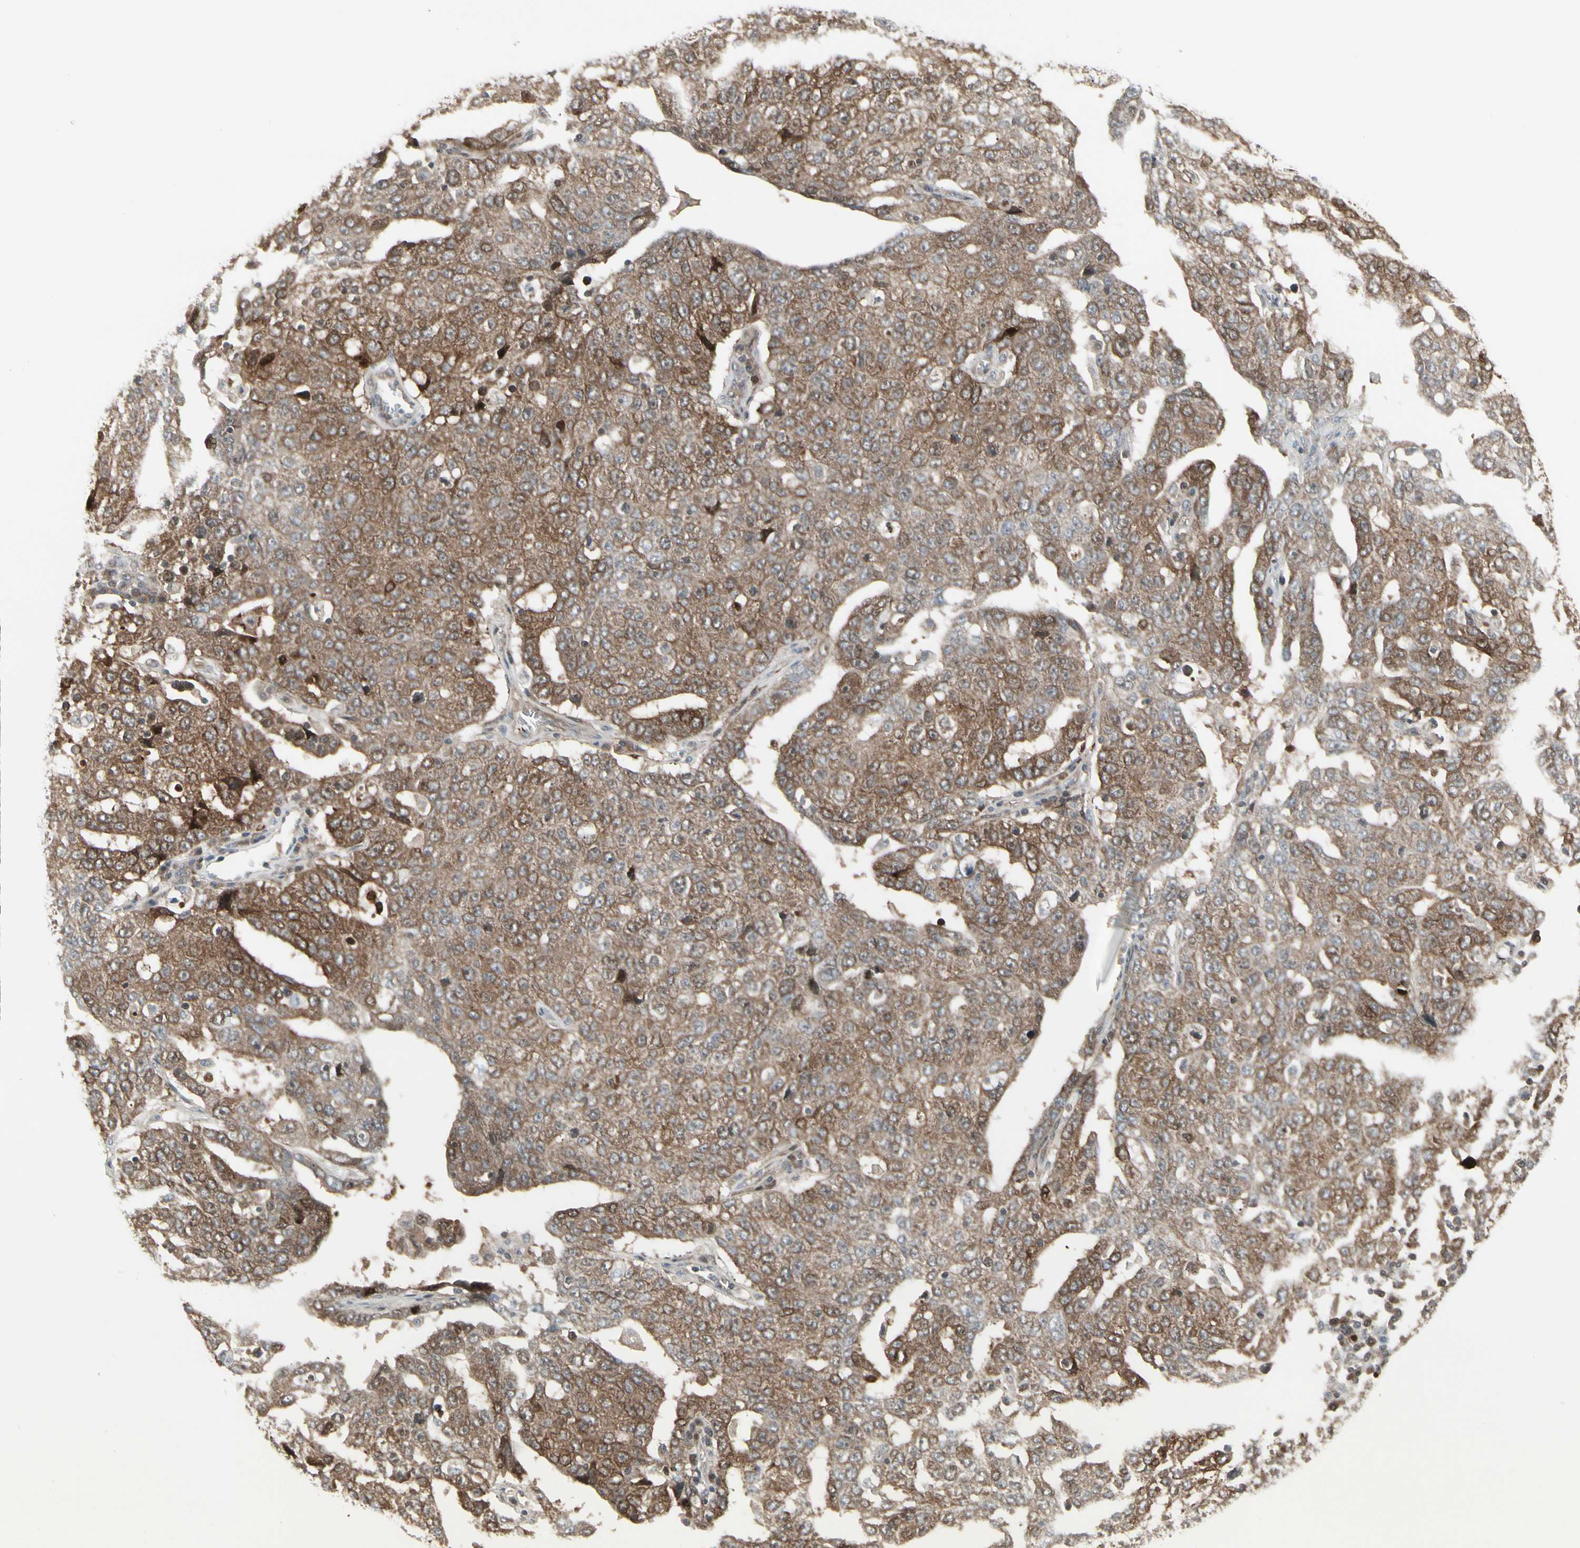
{"staining": {"intensity": "moderate", "quantity": ">75%", "location": "cytoplasmic/membranous"}, "tissue": "ovarian cancer", "cell_type": "Tumor cells", "image_type": "cancer", "snomed": [{"axis": "morphology", "description": "Carcinoma, endometroid"}, {"axis": "topography", "description": "Ovary"}], "caption": "The photomicrograph shows a brown stain indicating the presence of a protein in the cytoplasmic/membranous of tumor cells in ovarian cancer (endometroid carcinoma).", "gene": "IGFBP6", "patient": {"sex": "female", "age": 62}}